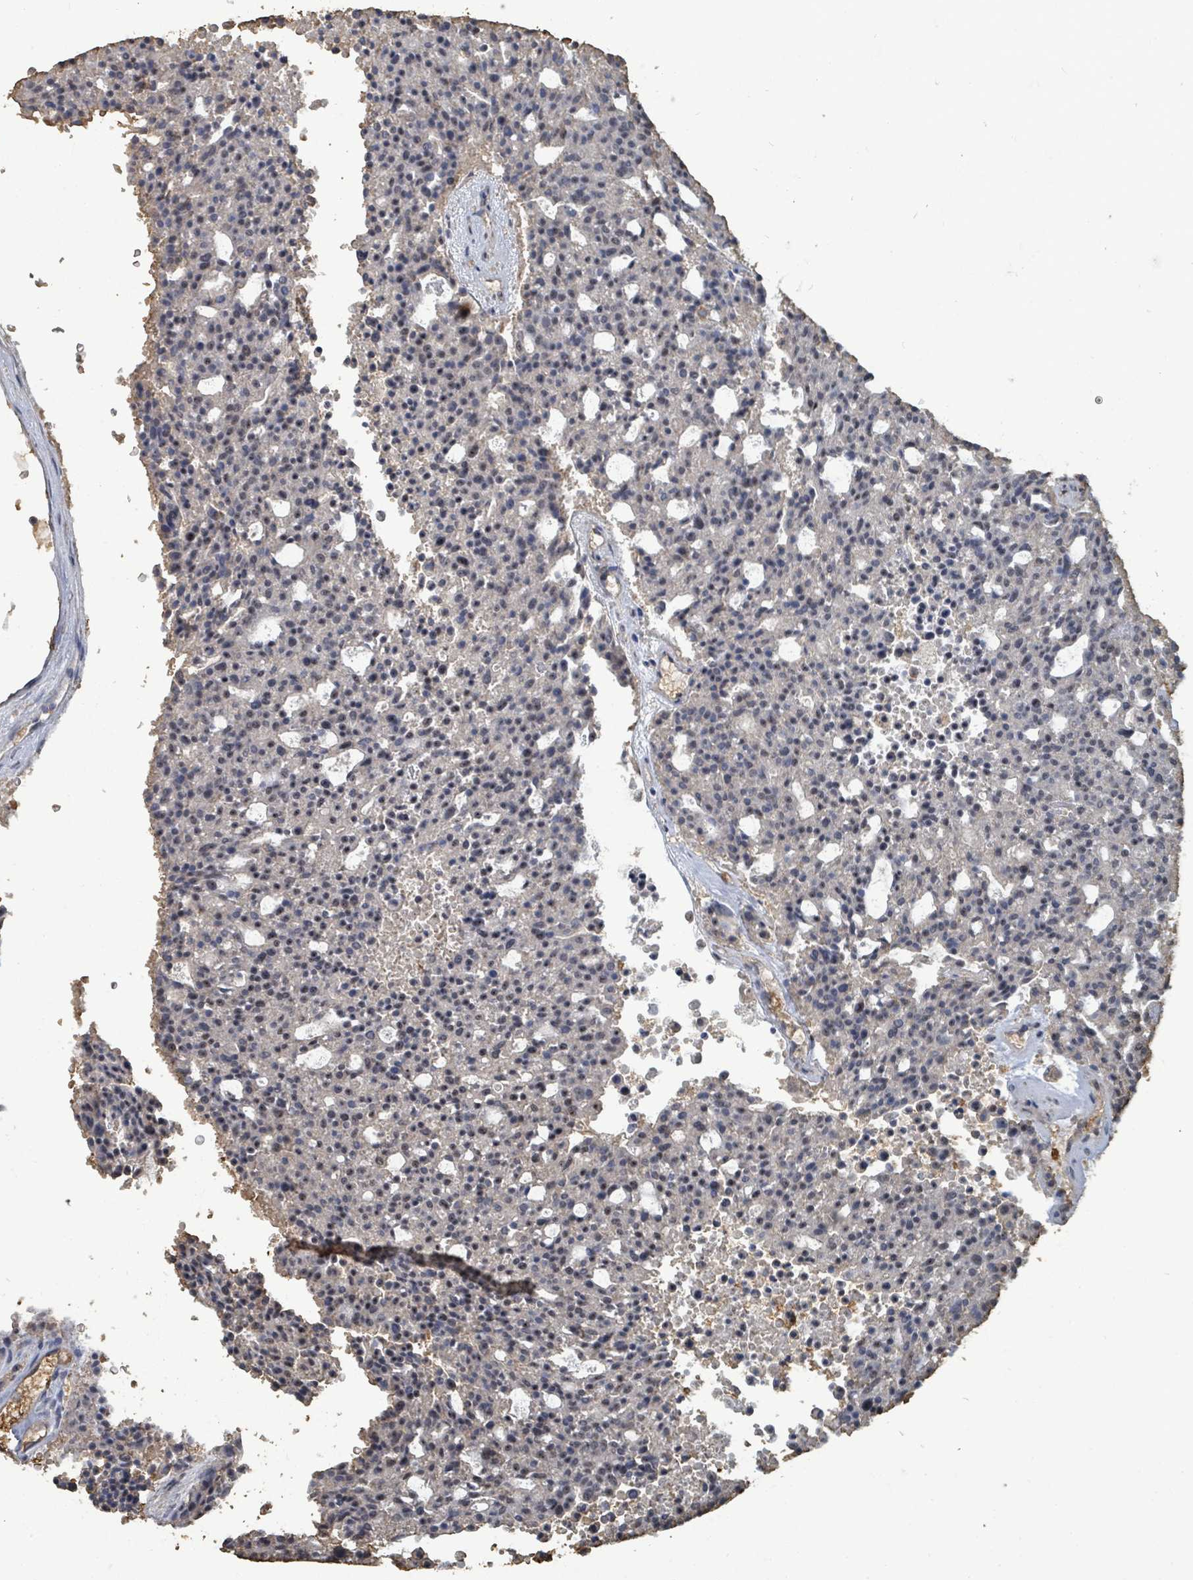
{"staining": {"intensity": "negative", "quantity": "none", "location": "none"}, "tissue": "carcinoid", "cell_type": "Tumor cells", "image_type": "cancer", "snomed": [{"axis": "morphology", "description": "Carcinoid, malignant, NOS"}, {"axis": "topography", "description": "Pancreas"}], "caption": "Immunohistochemistry histopathology image of human carcinoid stained for a protein (brown), which demonstrates no positivity in tumor cells.", "gene": "C6orf52", "patient": {"sex": "female", "age": 54}}